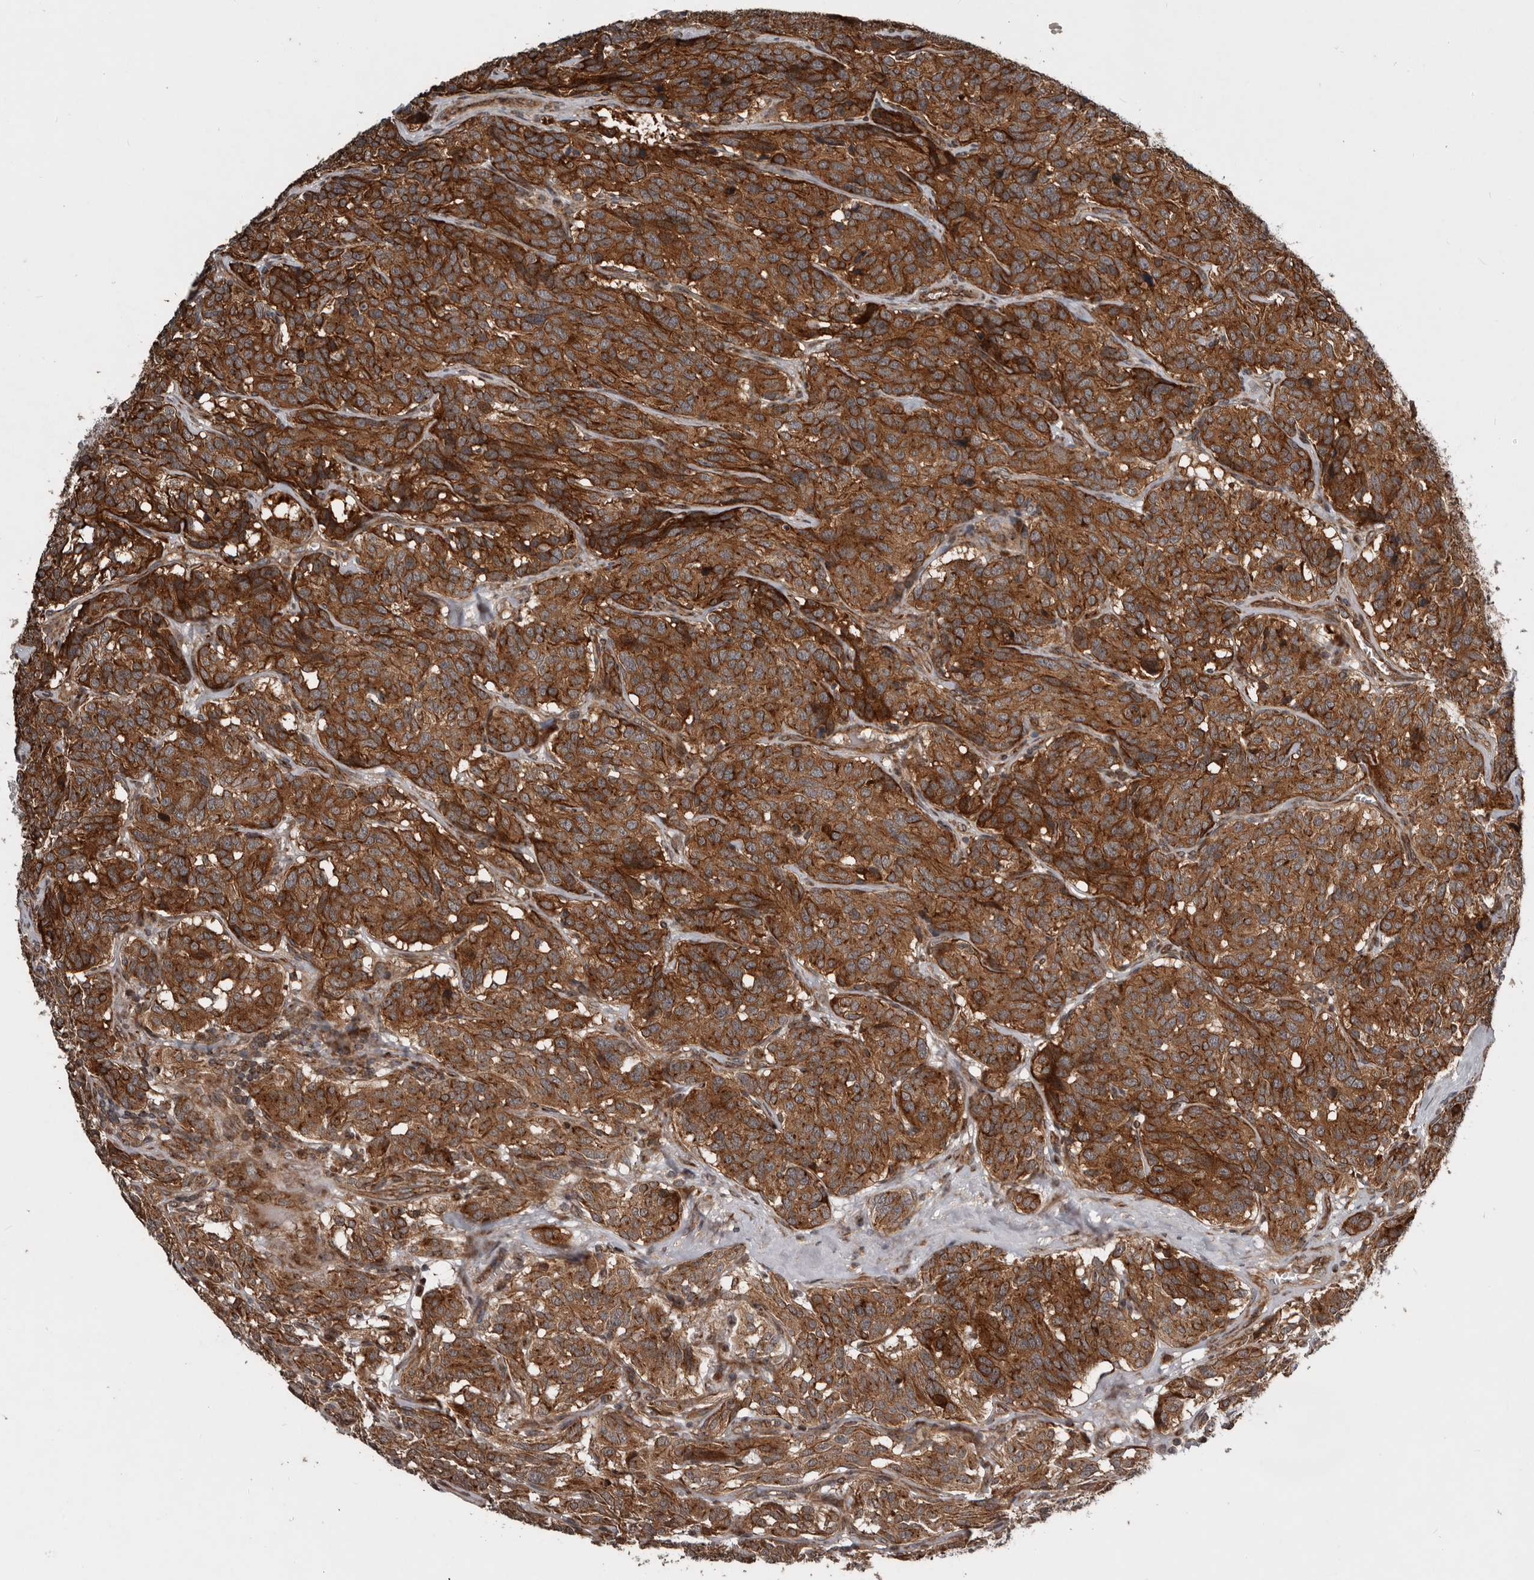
{"staining": {"intensity": "strong", "quantity": ">75%", "location": "cytoplasmic/membranous"}, "tissue": "carcinoid", "cell_type": "Tumor cells", "image_type": "cancer", "snomed": [{"axis": "morphology", "description": "Carcinoid, malignant, NOS"}, {"axis": "topography", "description": "Lung"}], "caption": "Immunohistochemistry histopathology image of neoplastic tissue: human carcinoid stained using immunohistochemistry reveals high levels of strong protein expression localized specifically in the cytoplasmic/membranous of tumor cells, appearing as a cytoplasmic/membranous brown color.", "gene": "CCDC190", "patient": {"sex": "female", "age": 46}}